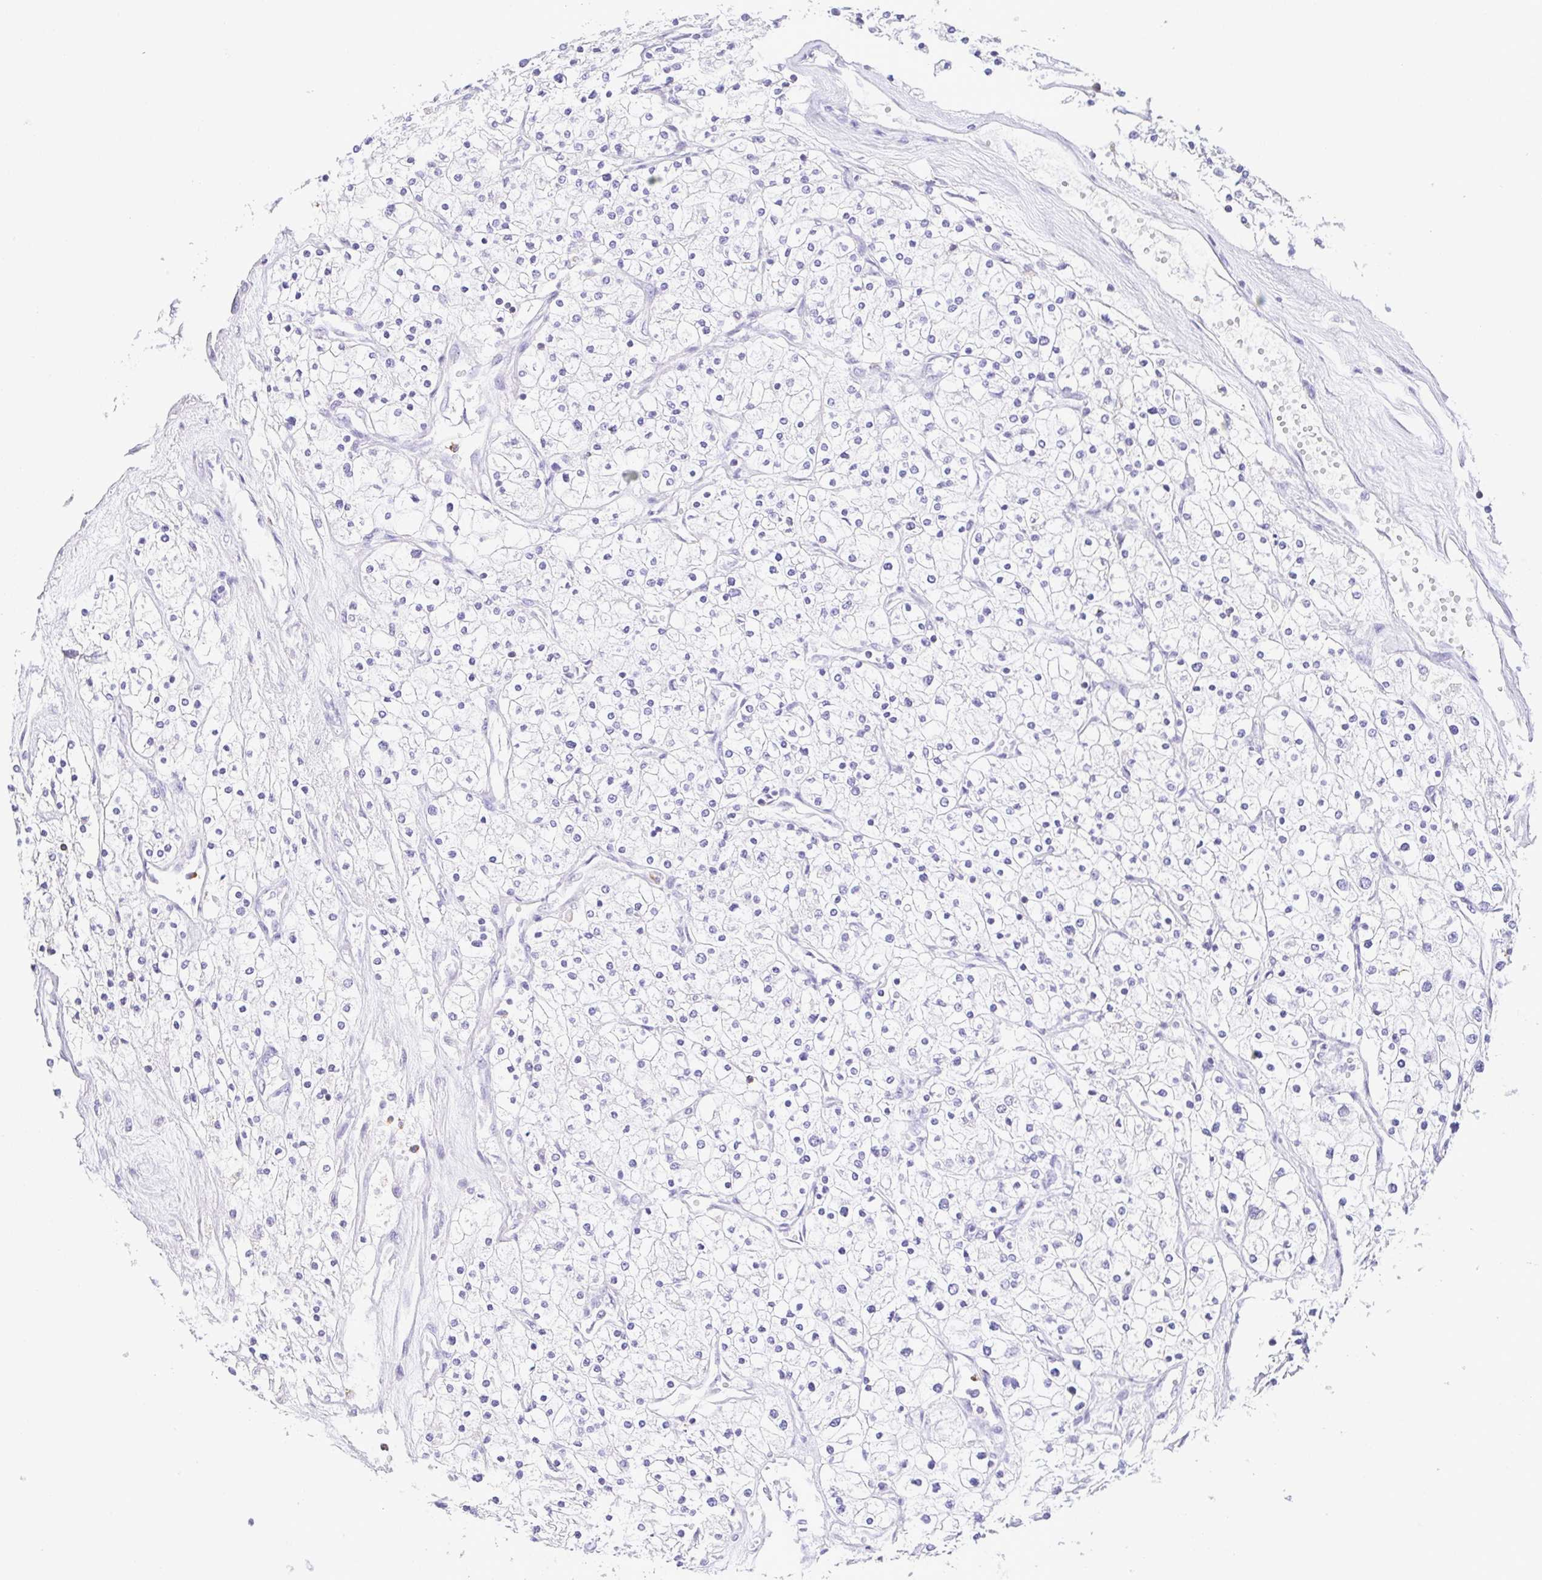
{"staining": {"intensity": "negative", "quantity": "none", "location": "none"}, "tissue": "renal cancer", "cell_type": "Tumor cells", "image_type": "cancer", "snomed": [{"axis": "morphology", "description": "Adenocarcinoma, NOS"}, {"axis": "topography", "description": "Kidney"}], "caption": "Adenocarcinoma (renal) stained for a protein using immunohistochemistry demonstrates no staining tumor cells.", "gene": "PGLYRP1", "patient": {"sex": "male", "age": 80}}